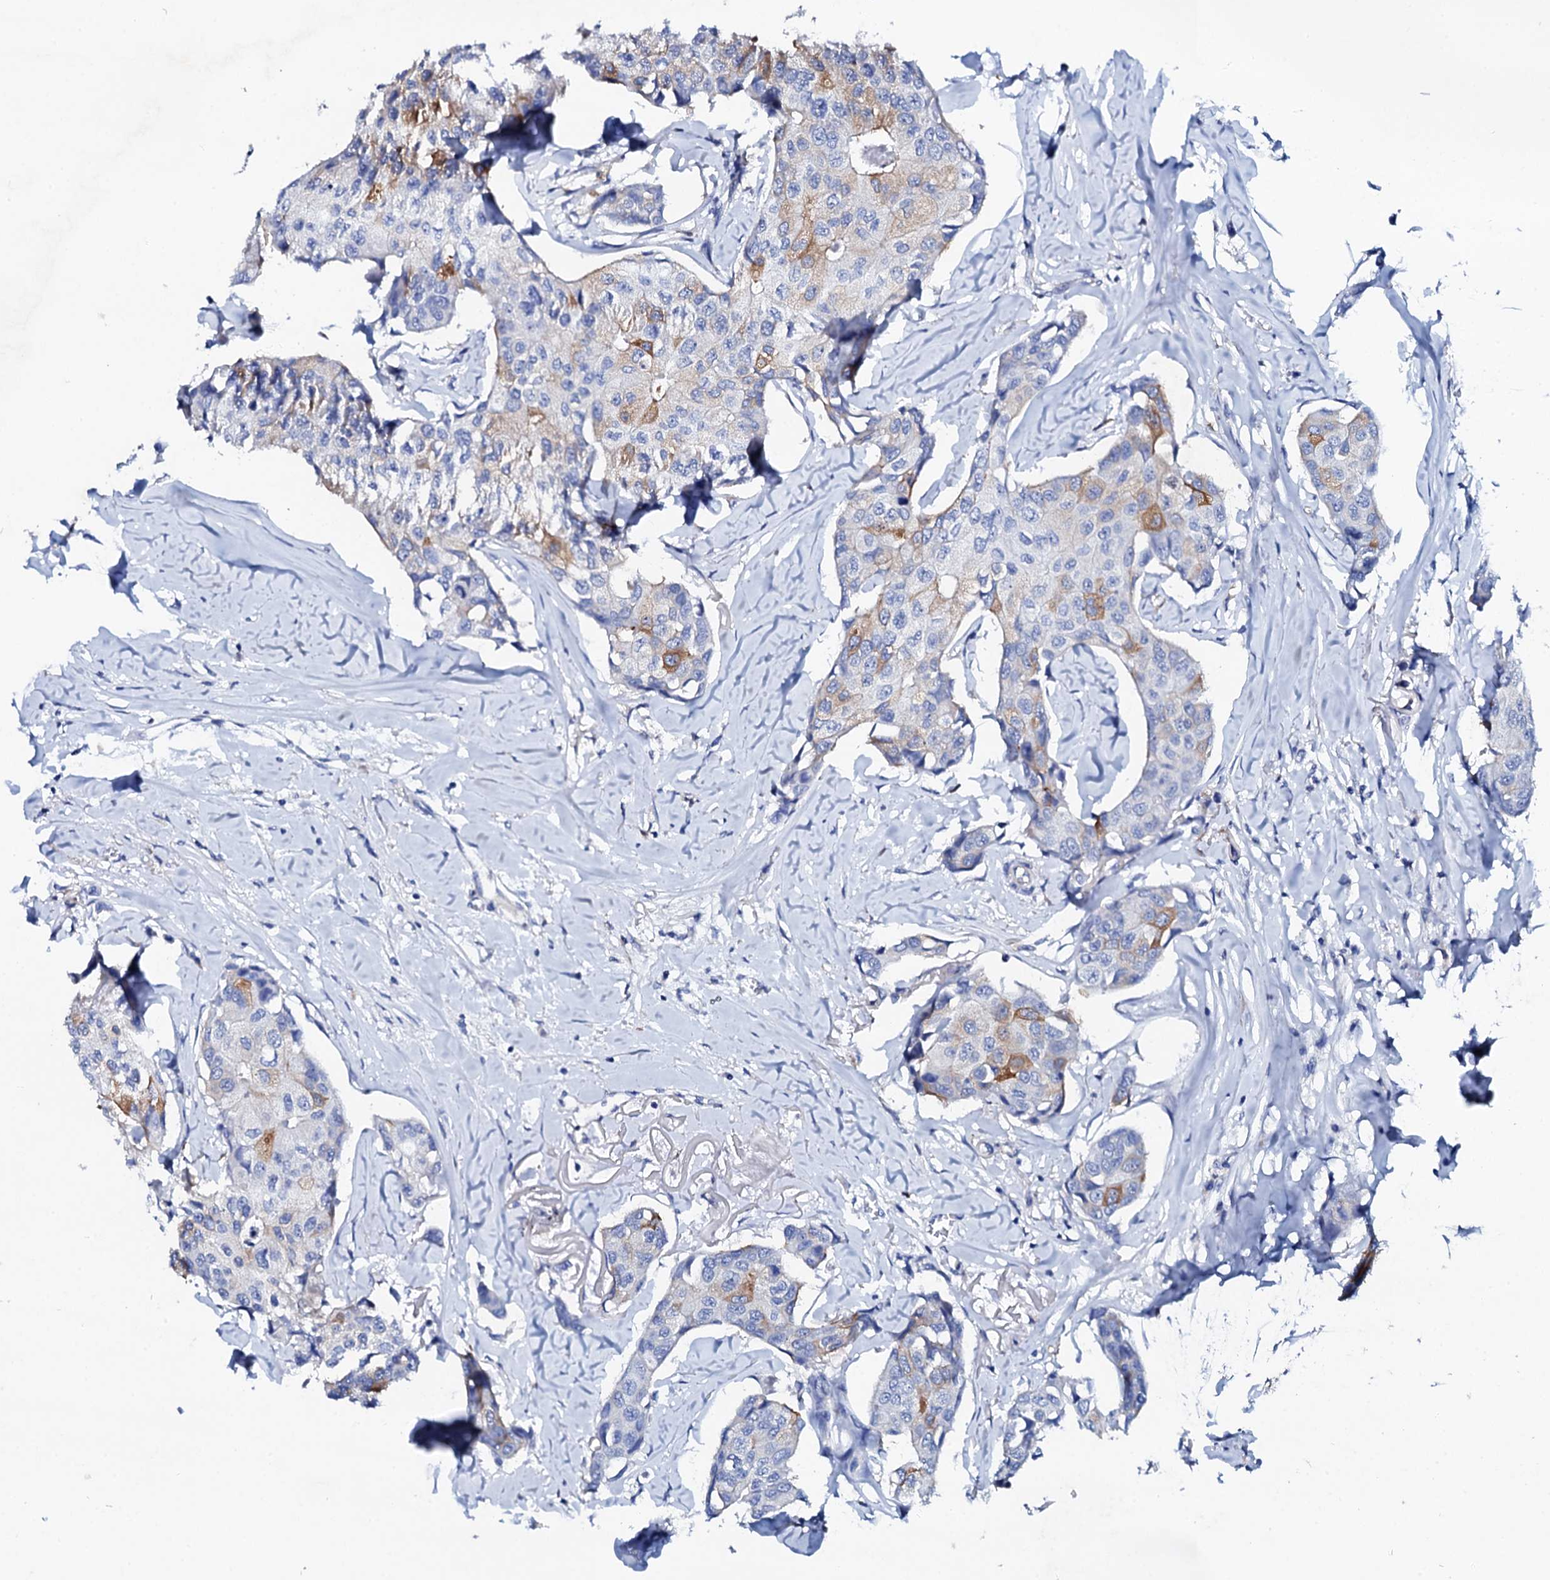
{"staining": {"intensity": "moderate", "quantity": "<25%", "location": "cytoplasmic/membranous"}, "tissue": "breast cancer", "cell_type": "Tumor cells", "image_type": "cancer", "snomed": [{"axis": "morphology", "description": "Duct carcinoma"}, {"axis": "topography", "description": "Breast"}], "caption": "A high-resolution image shows IHC staining of breast cancer (invasive ductal carcinoma), which exhibits moderate cytoplasmic/membranous expression in approximately <25% of tumor cells.", "gene": "GLB1L3", "patient": {"sex": "female", "age": 80}}